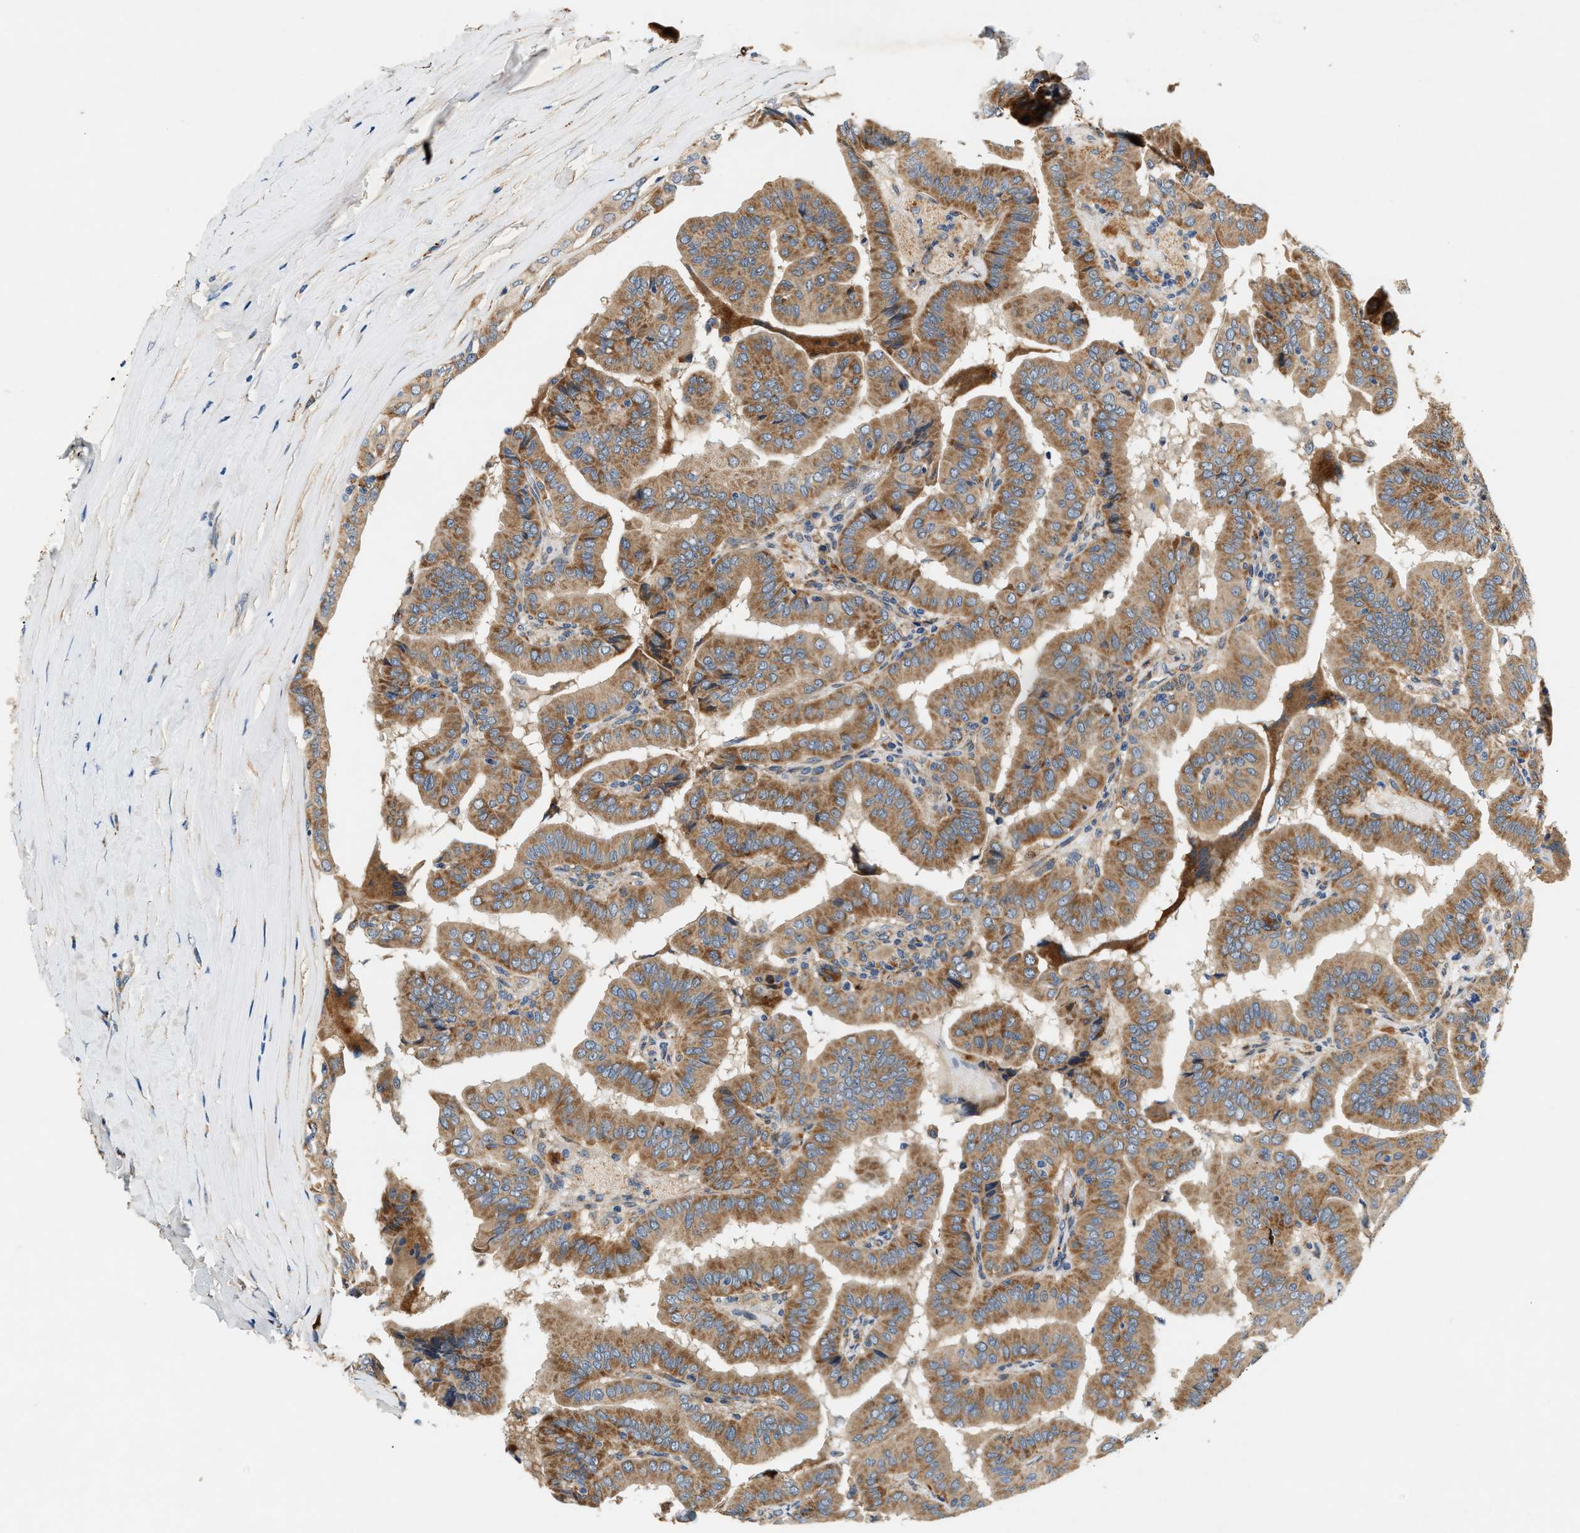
{"staining": {"intensity": "moderate", "quantity": ">75%", "location": "cytoplasmic/membranous"}, "tissue": "thyroid cancer", "cell_type": "Tumor cells", "image_type": "cancer", "snomed": [{"axis": "morphology", "description": "Papillary adenocarcinoma, NOS"}, {"axis": "topography", "description": "Thyroid gland"}], "caption": "Protein analysis of papillary adenocarcinoma (thyroid) tissue demonstrates moderate cytoplasmic/membranous expression in about >75% of tumor cells. (brown staining indicates protein expression, while blue staining denotes nuclei).", "gene": "DUSP10", "patient": {"sex": "male", "age": 33}}